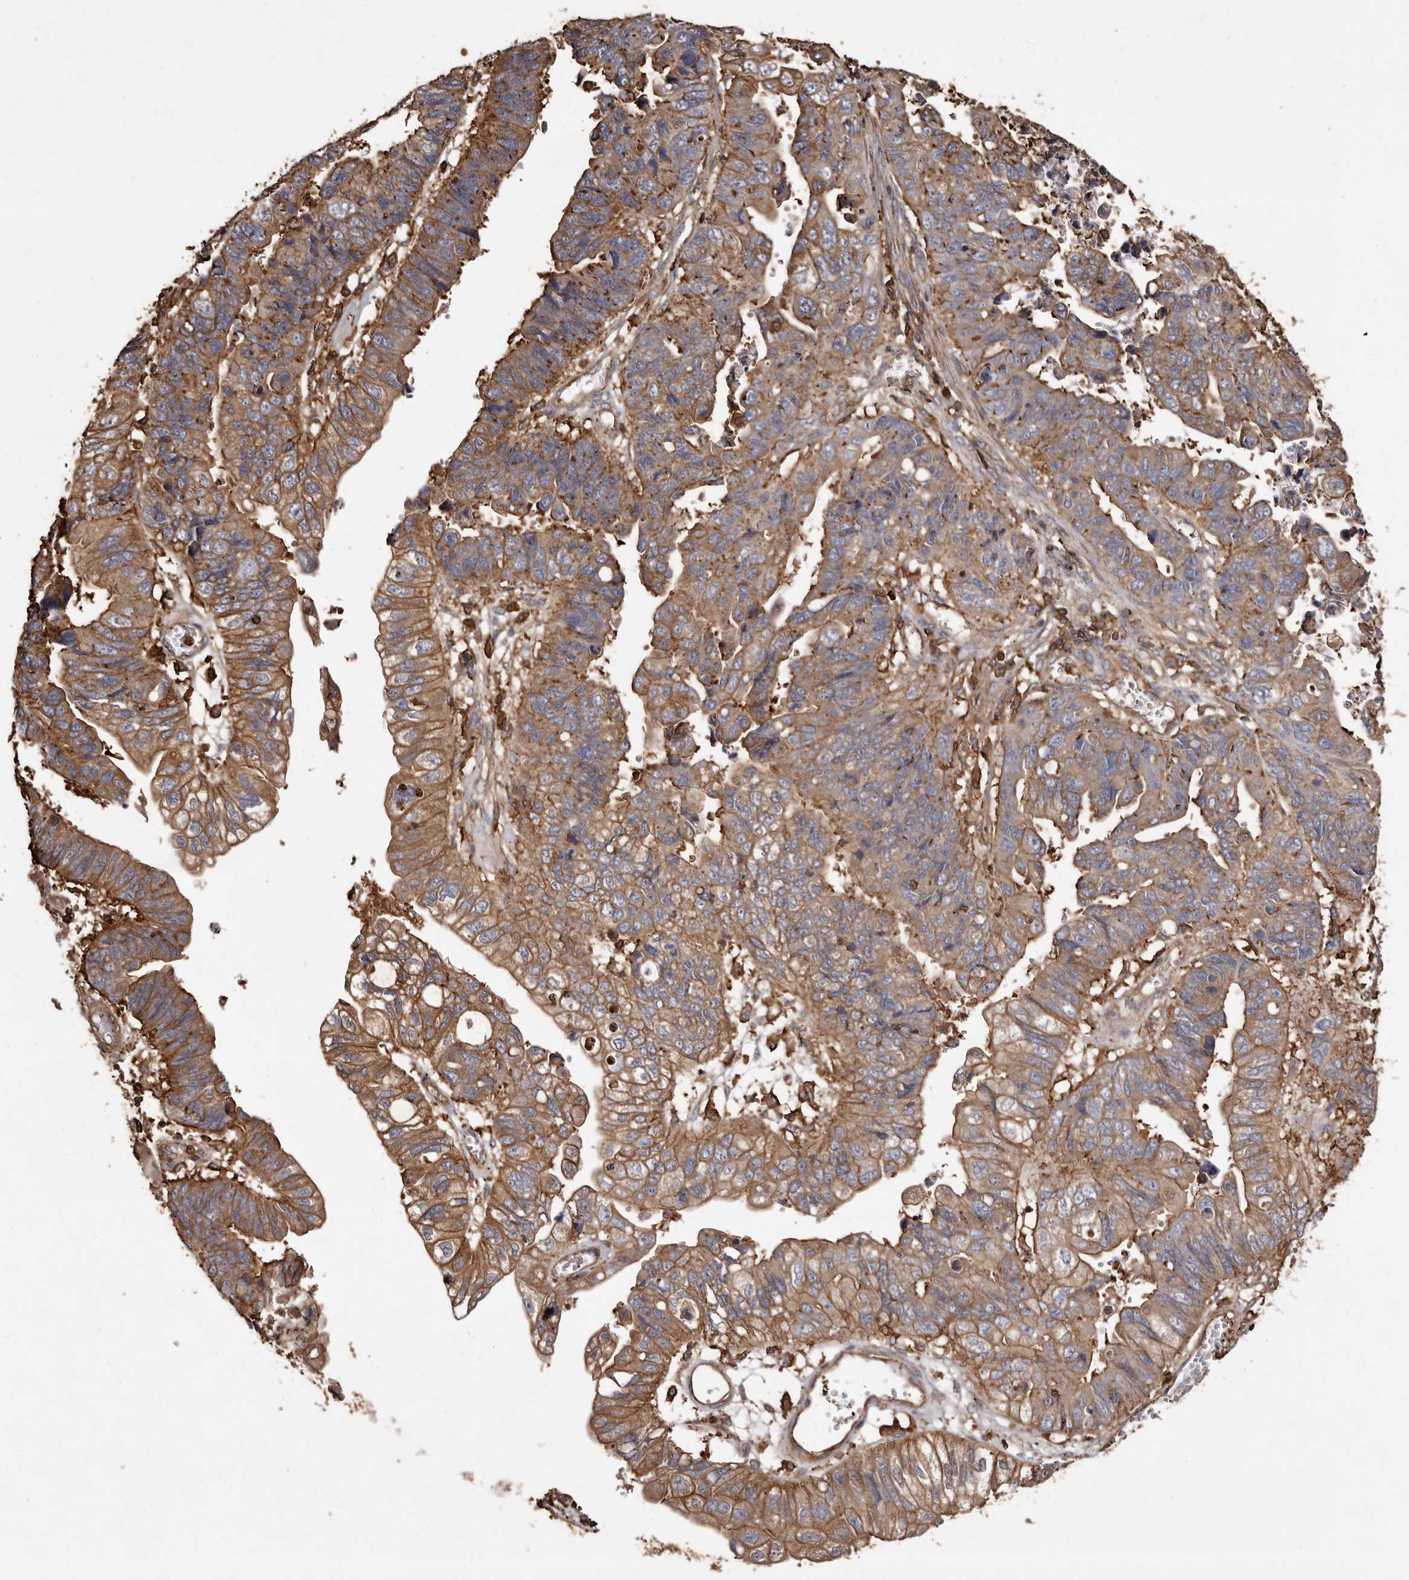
{"staining": {"intensity": "moderate", "quantity": ">75%", "location": "cytoplasmic/membranous"}, "tissue": "stomach cancer", "cell_type": "Tumor cells", "image_type": "cancer", "snomed": [{"axis": "morphology", "description": "Adenocarcinoma, NOS"}, {"axis": "topography", "description": "Stomach"}], "caption": "Immunohistochemical staining of human adenocarcinoma (stomach) reveals medium levels of moderate cytoplasmic/membranous protein positivity in approximately >75% of tumor cells. Using DAB (3,3'-diaminobenzidine) (brown) and hematoxylin (blue) stains, captured at high magnification using brightfield microscopy.", "gene": "COQ8B", "patient": {"sex": "male", "age": 59}}